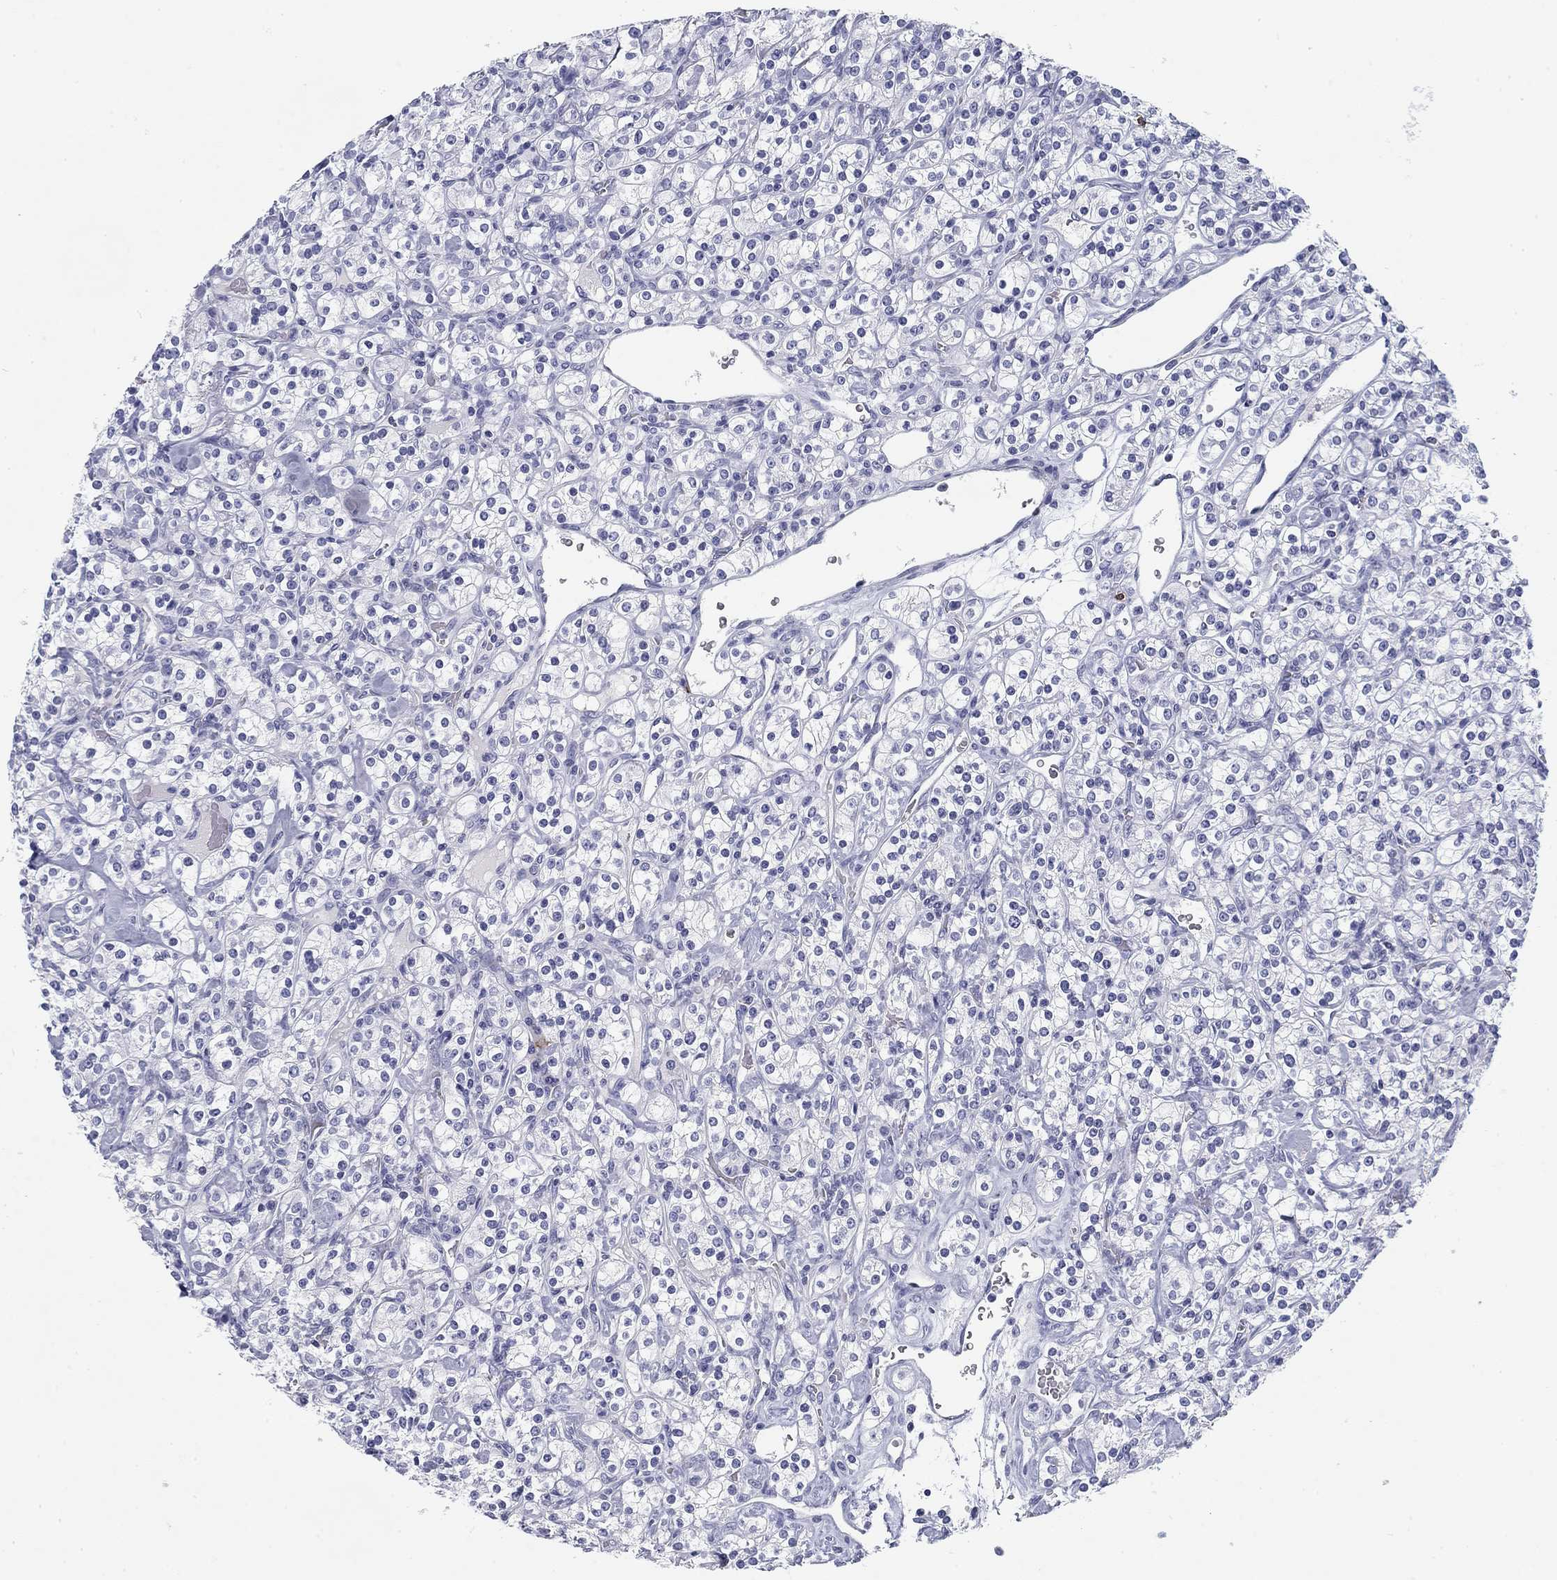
{"staining": {"intensity": "negative", "quantity": "none", "location": "none"}, "tissue": "renal cancer", "cell_type": "Tumor cells", "image_type": "cancer", "snomed": [{"axis": "morphology", "description": "Adenocarcinoma, NOS"}, {"axis": "topography", "description": "Kidney"}], "caption": "This histopathology image is of adenocarcinoma (renal) stained with immunohistochemistry to label a protein in brown with the nuclei are counter-stained blue. There is no expression in tumor cells.", "gene": "CD79B", "patient": {"sex": "male", "age": 77}}